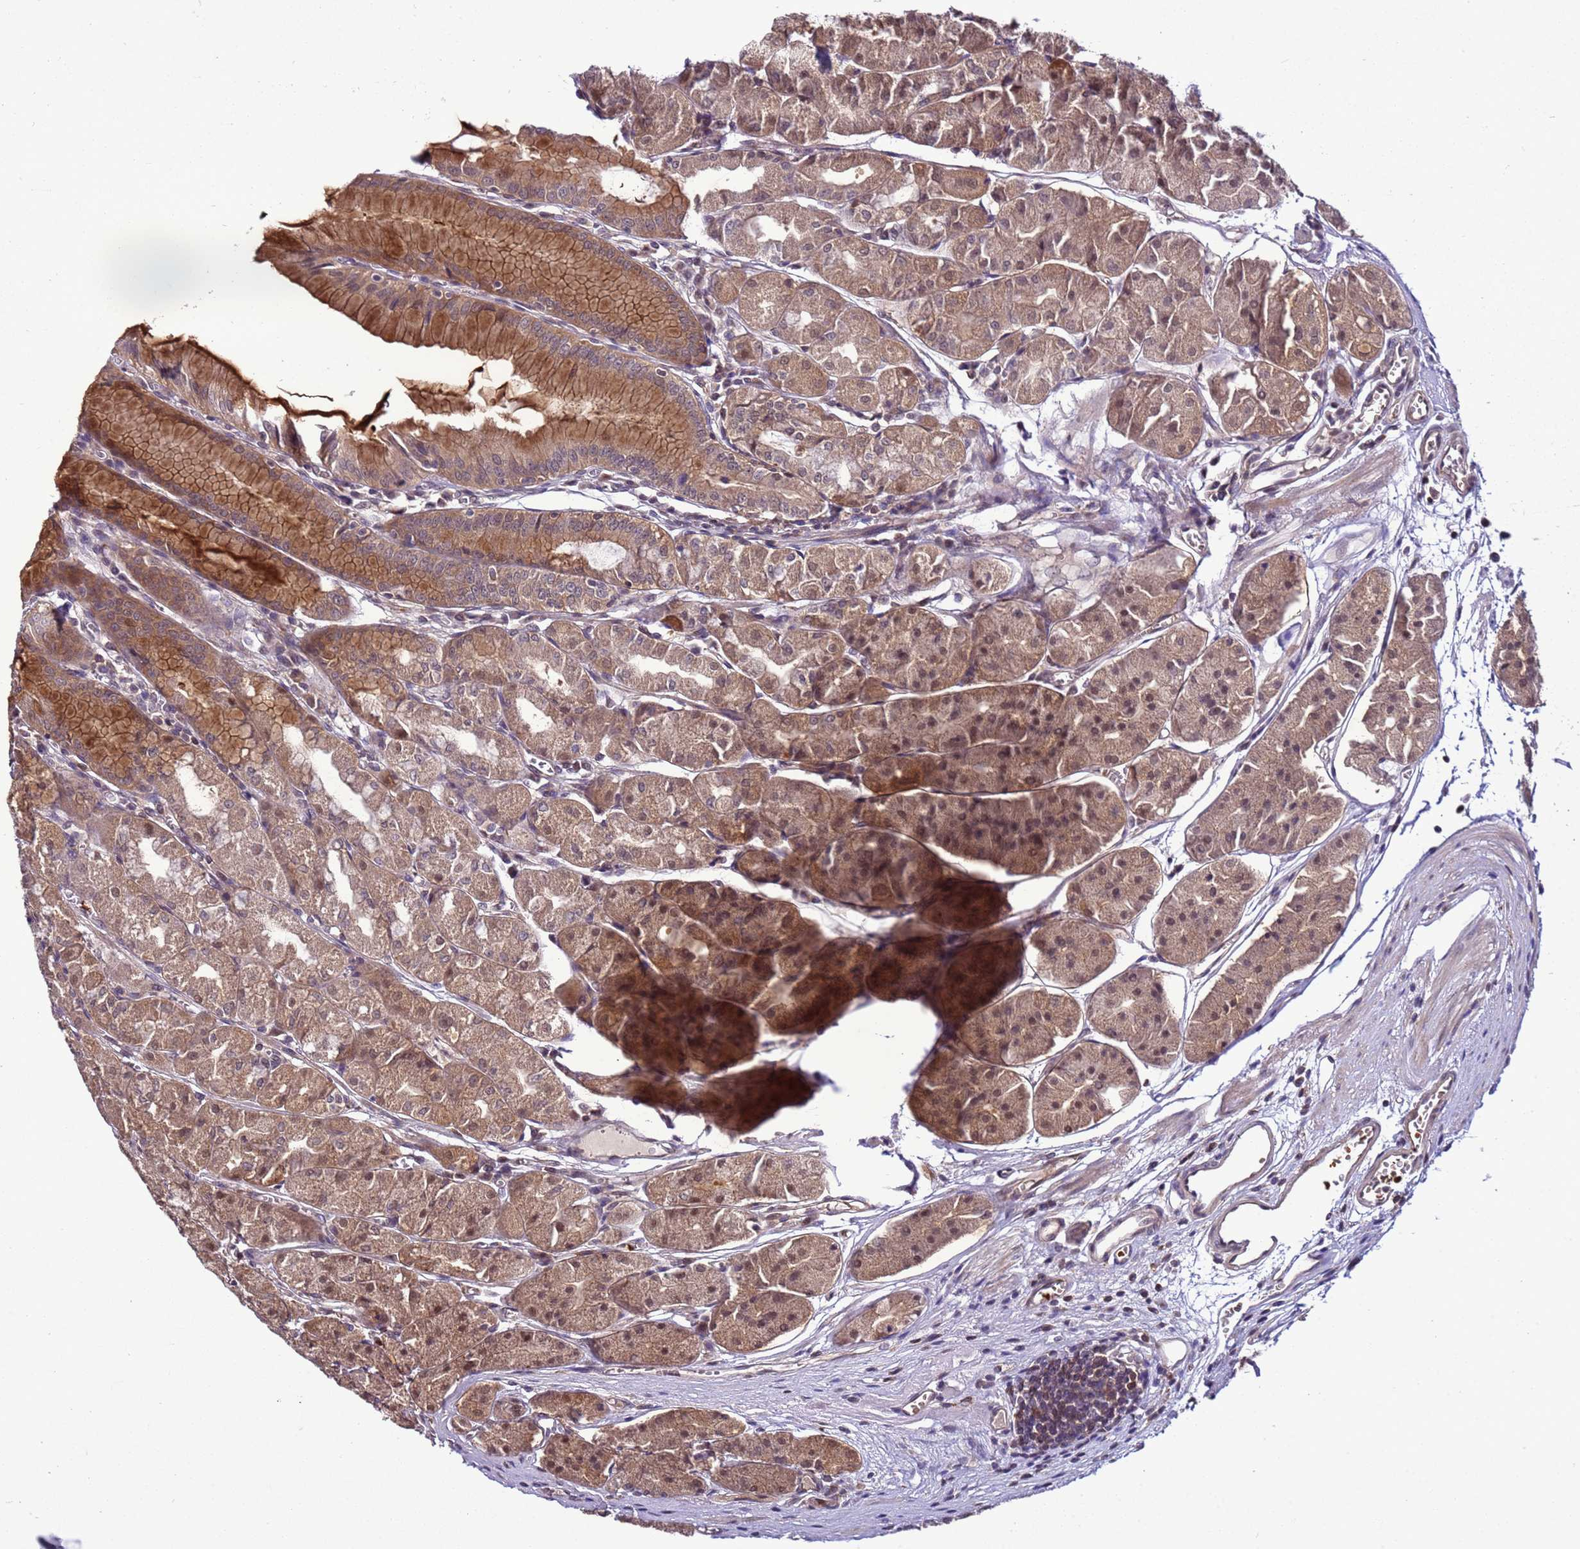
{"staining": {"intensity": "moderate", "quantity": "25%-75%", "location": "cytoplasmic/membranous,nuclear"}, "tissue": "stomach", "cell_type": "Glandular cells", "image_type": "normal", "snomed": [{"axis": "morphology", "description": "Normal tissue, NOS"}, {"axis": "topography", "description": "Stomach"}], "caption": "This photomicrograph reveals immunohistochemistry staining of benign human stomach, with medium moderate cytoplasmic/membranous,nuclear expression in approximately 25%-75% of glandular cells.", "gene": "GEN1", "patient": {"sex": "male", "age": 55}}